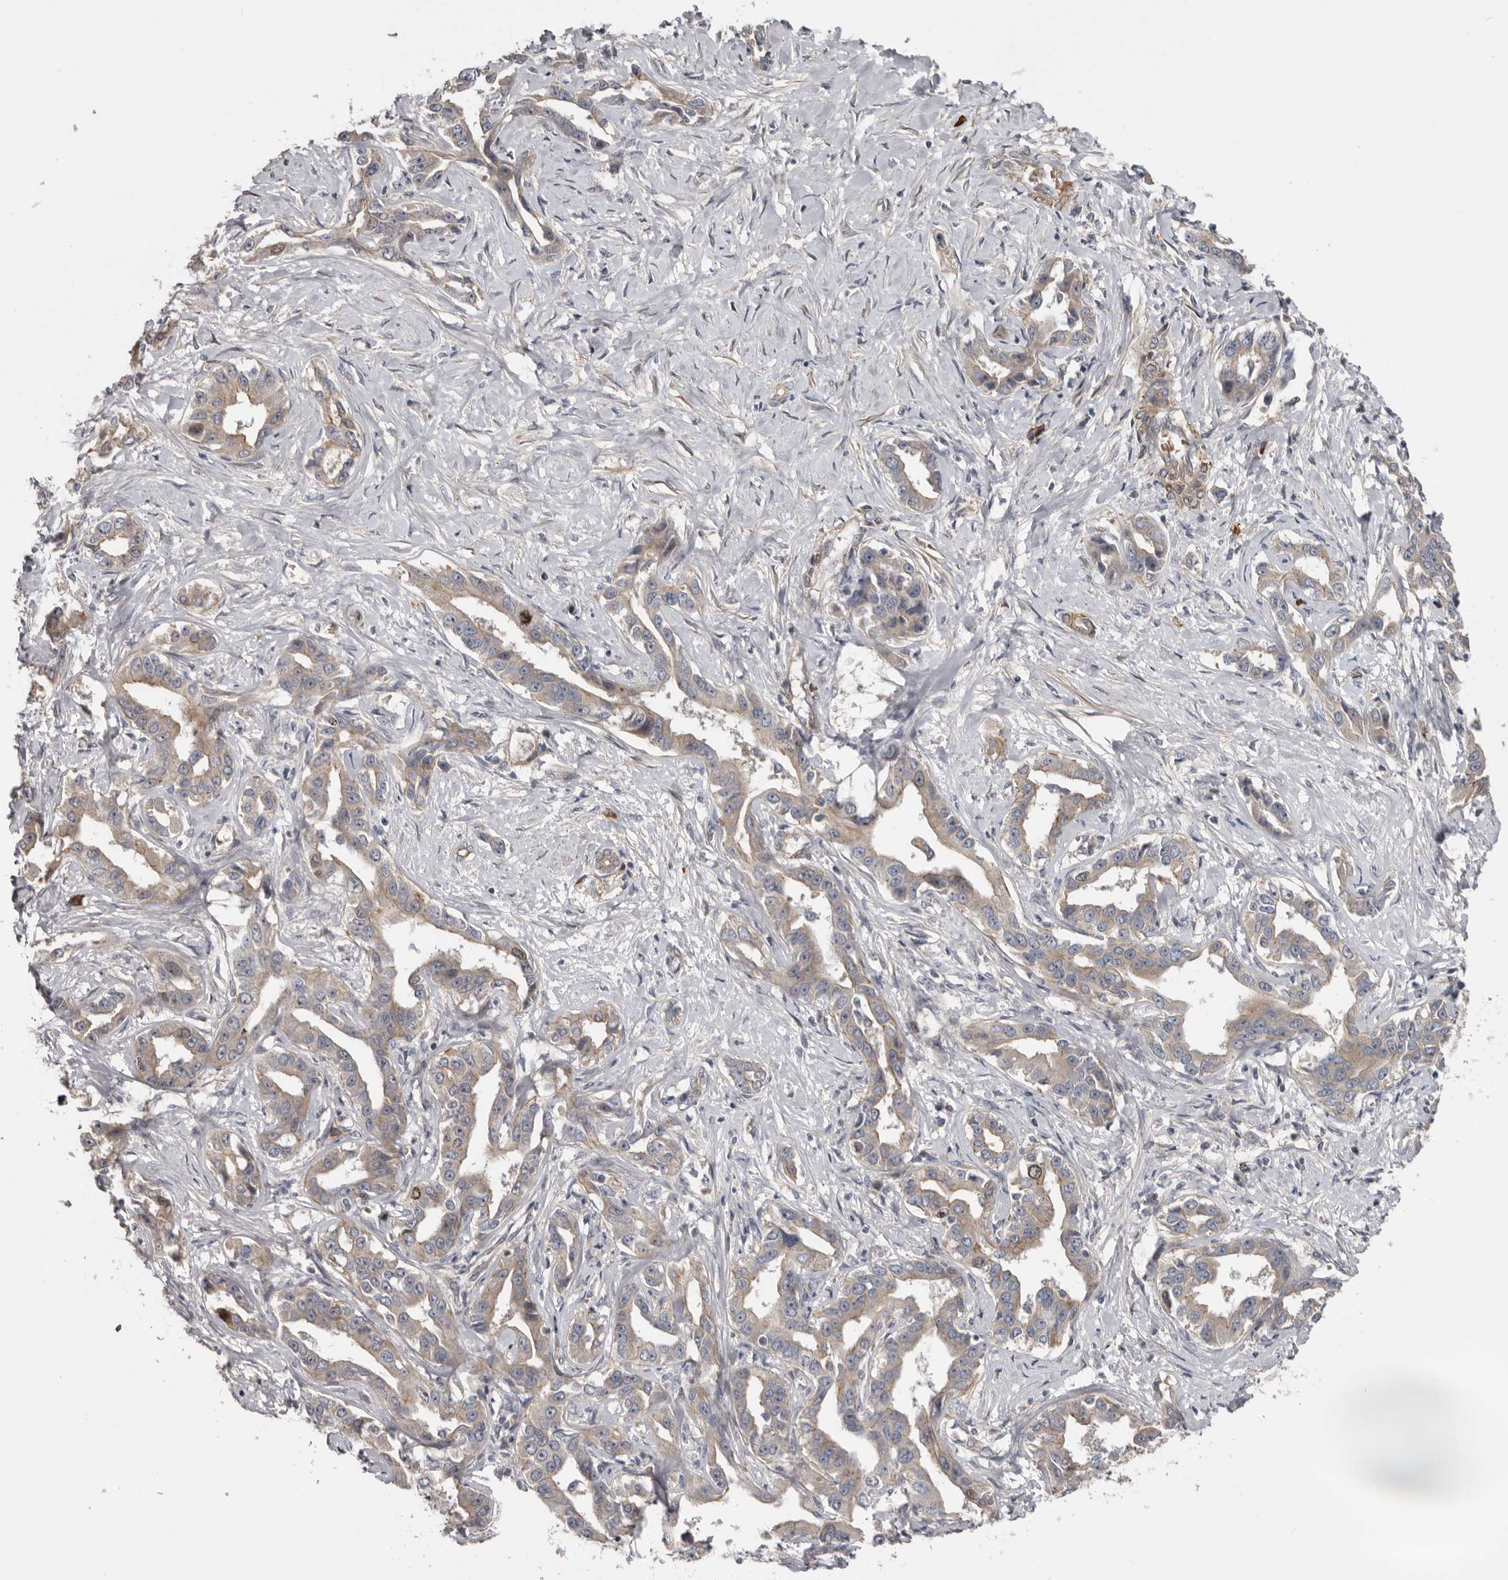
{"staining": {"intensity": "weak", "quantity": ">75%", "location": "cytoplasmic/membranous"}, "tissue": "liver cancer", "cell_type": "Tumor cells", "image_type": "cancer", "snomed": [{"axis": "morphology", "description": "Cholangiocarcinoma"}, {"axis": "topography", "description": "Liver"}], "caption": "Liver cancer stained with immunohistochemistry displays weak cytoplasmic/membranous positivity in approximately >75% of tumor cells. (Brightfield microscopy of DAB IHC at high magnification).", "gene": "CDCA8", "patient": {"sex": "male", "age": 59}}